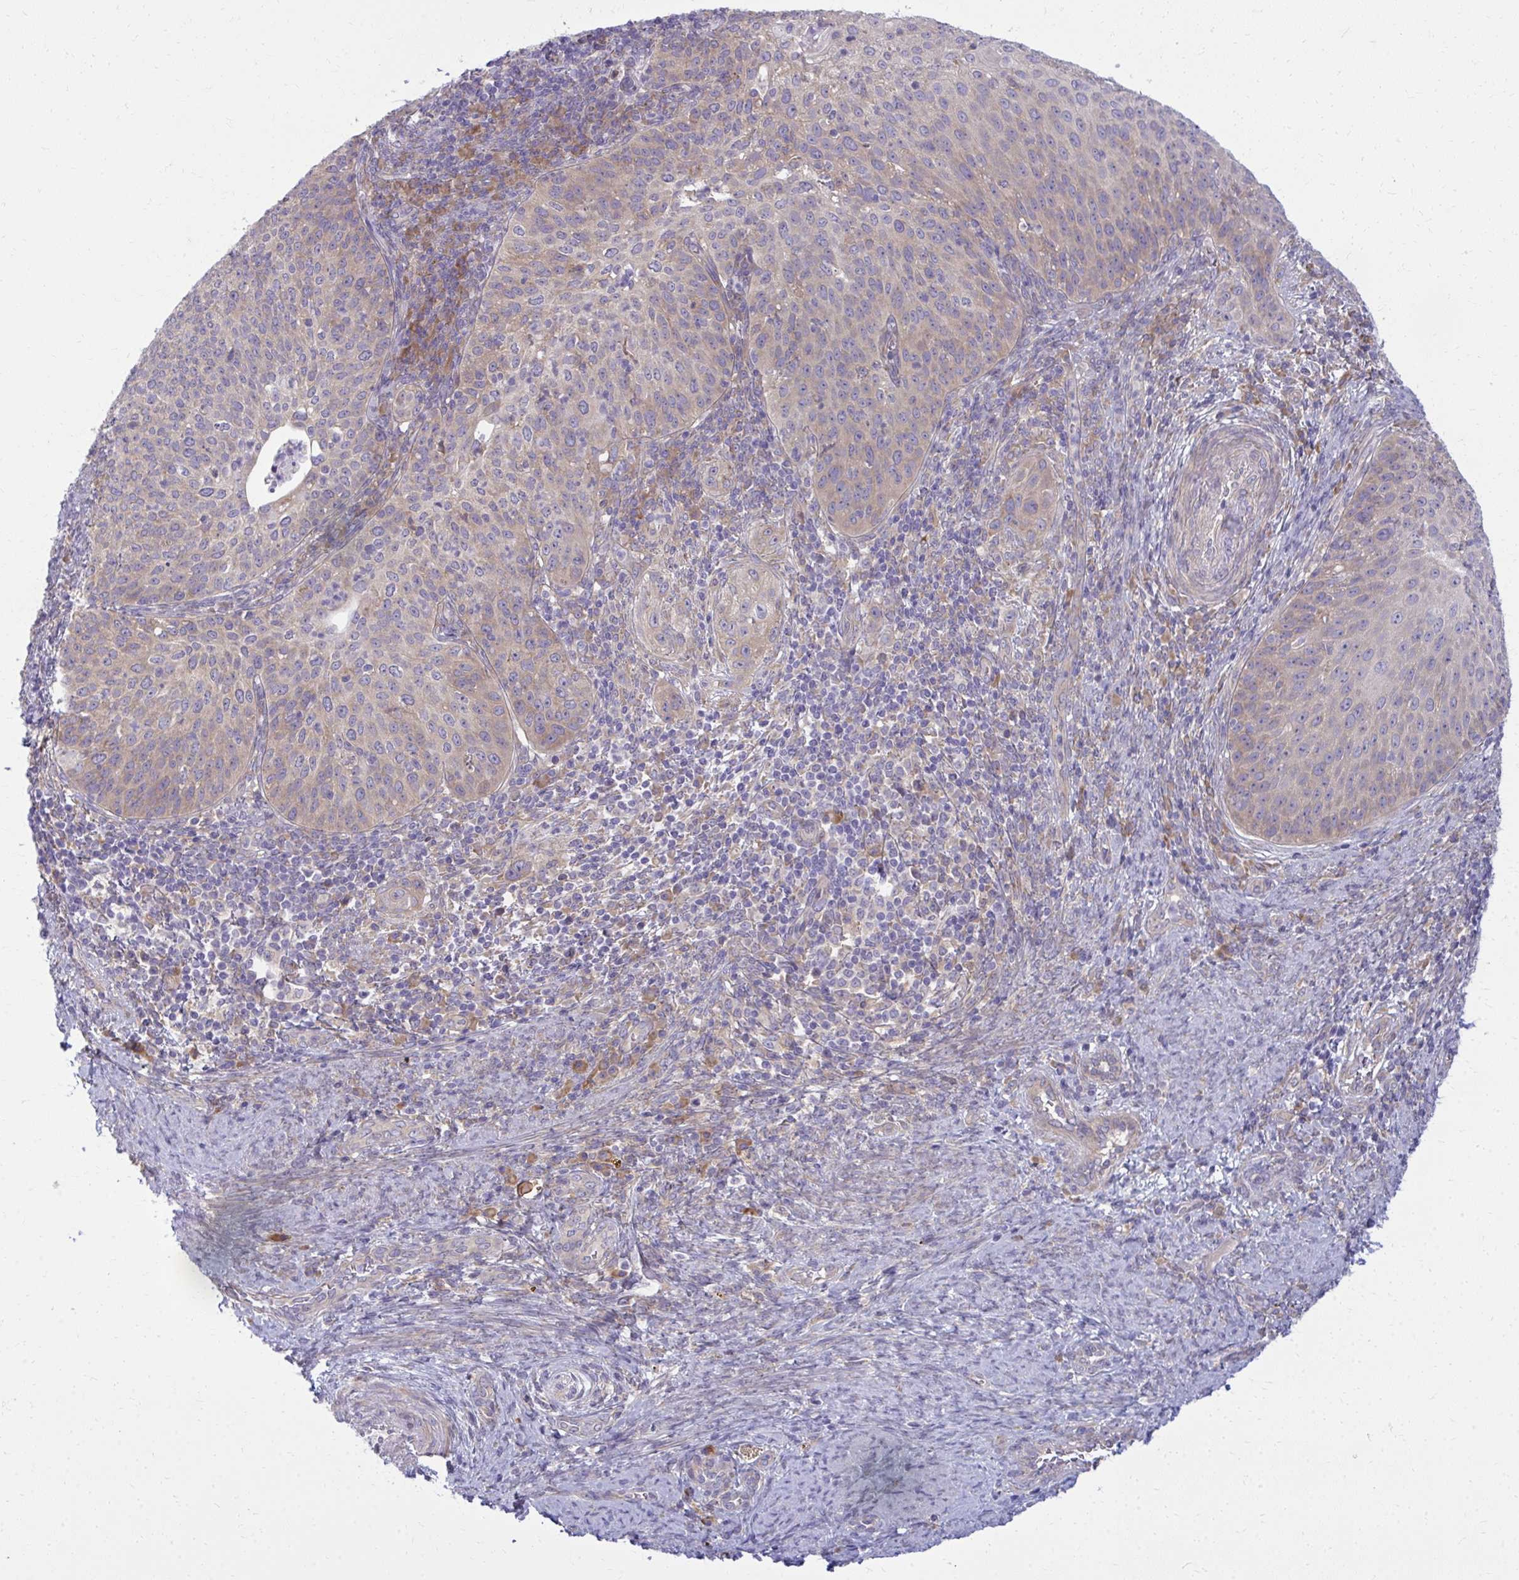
{"staining": {"intensity": "weak", "quantity": ">75%", "location": "cytoplasmic/membranous"}, "tissue": "cervical cancer", "cell_type": "Tumor cells", "image_type": "cancer", "snomed": [{"axis": "morphology", "description": "Squamous cell carcinoma, NOS"}, {"axis": "topography", "description": "Cervix"}], "caption": "A brown stain shows weak cytoplasmic/membranous positivity of a protein in human cervical cancer tumor cells.", "gene": "CEMP1", "patient": {"sex": "female", "age": 30}}